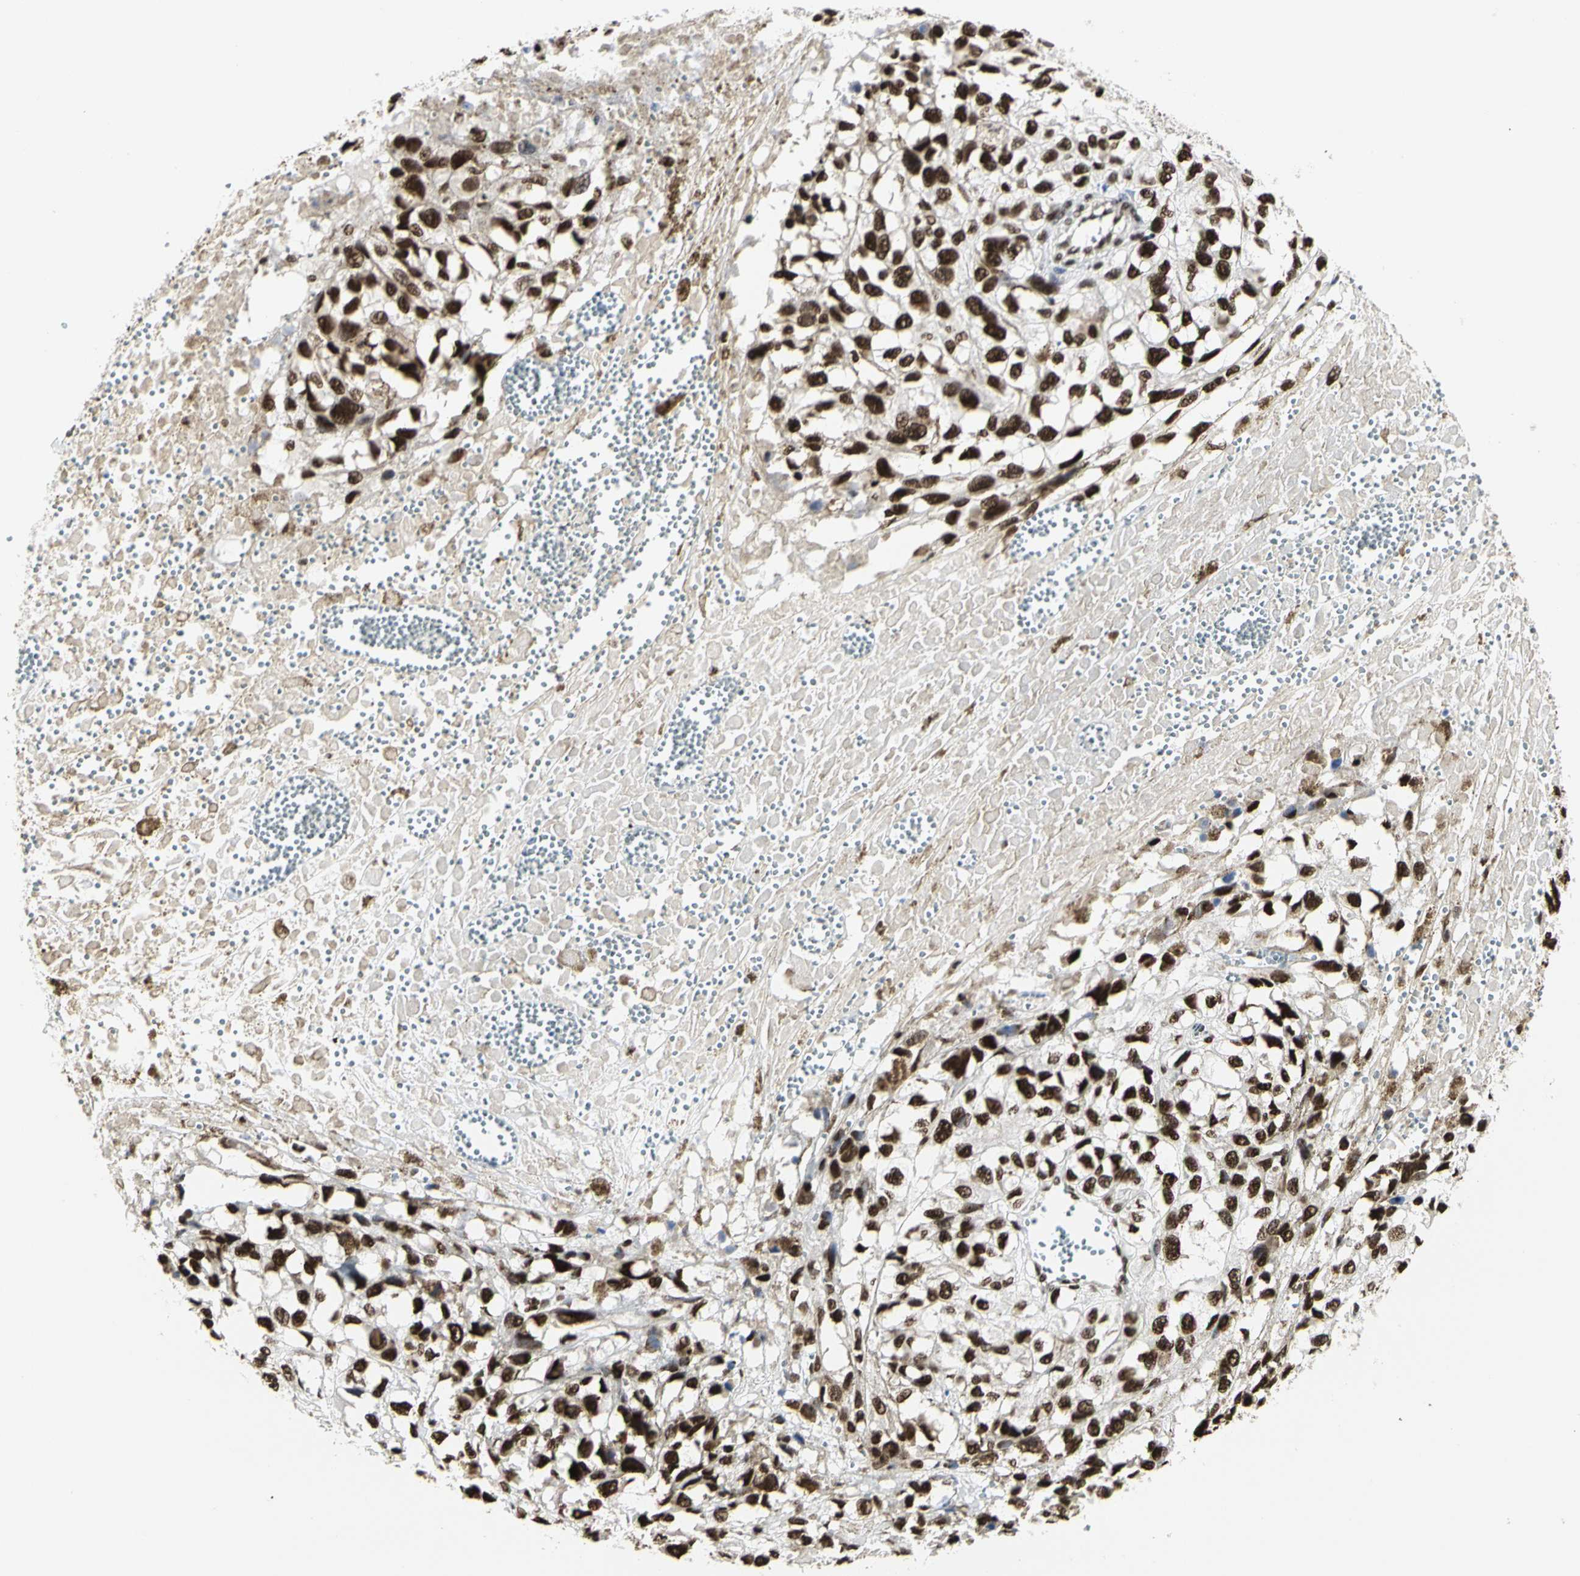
{"staining": {"intensity": "strong", "quantity": ">75%", "location": "nuclear"}, "tissue": "melanoma", "cell_type": "Tumor cells", "image_type": "cancer", "snomed": [{"axis": "morphology", "description": "Malignant melanoma, Metastatic site"}, {"axis": "topography", "description": "Lymph node"}], "caption": "A photomicrograph of melanoma stained for a protein exhibits strong nuclear brown staining in tumor cells.", "gene": "PRMT3", "patient": {"sex": "male", "age": 59}}